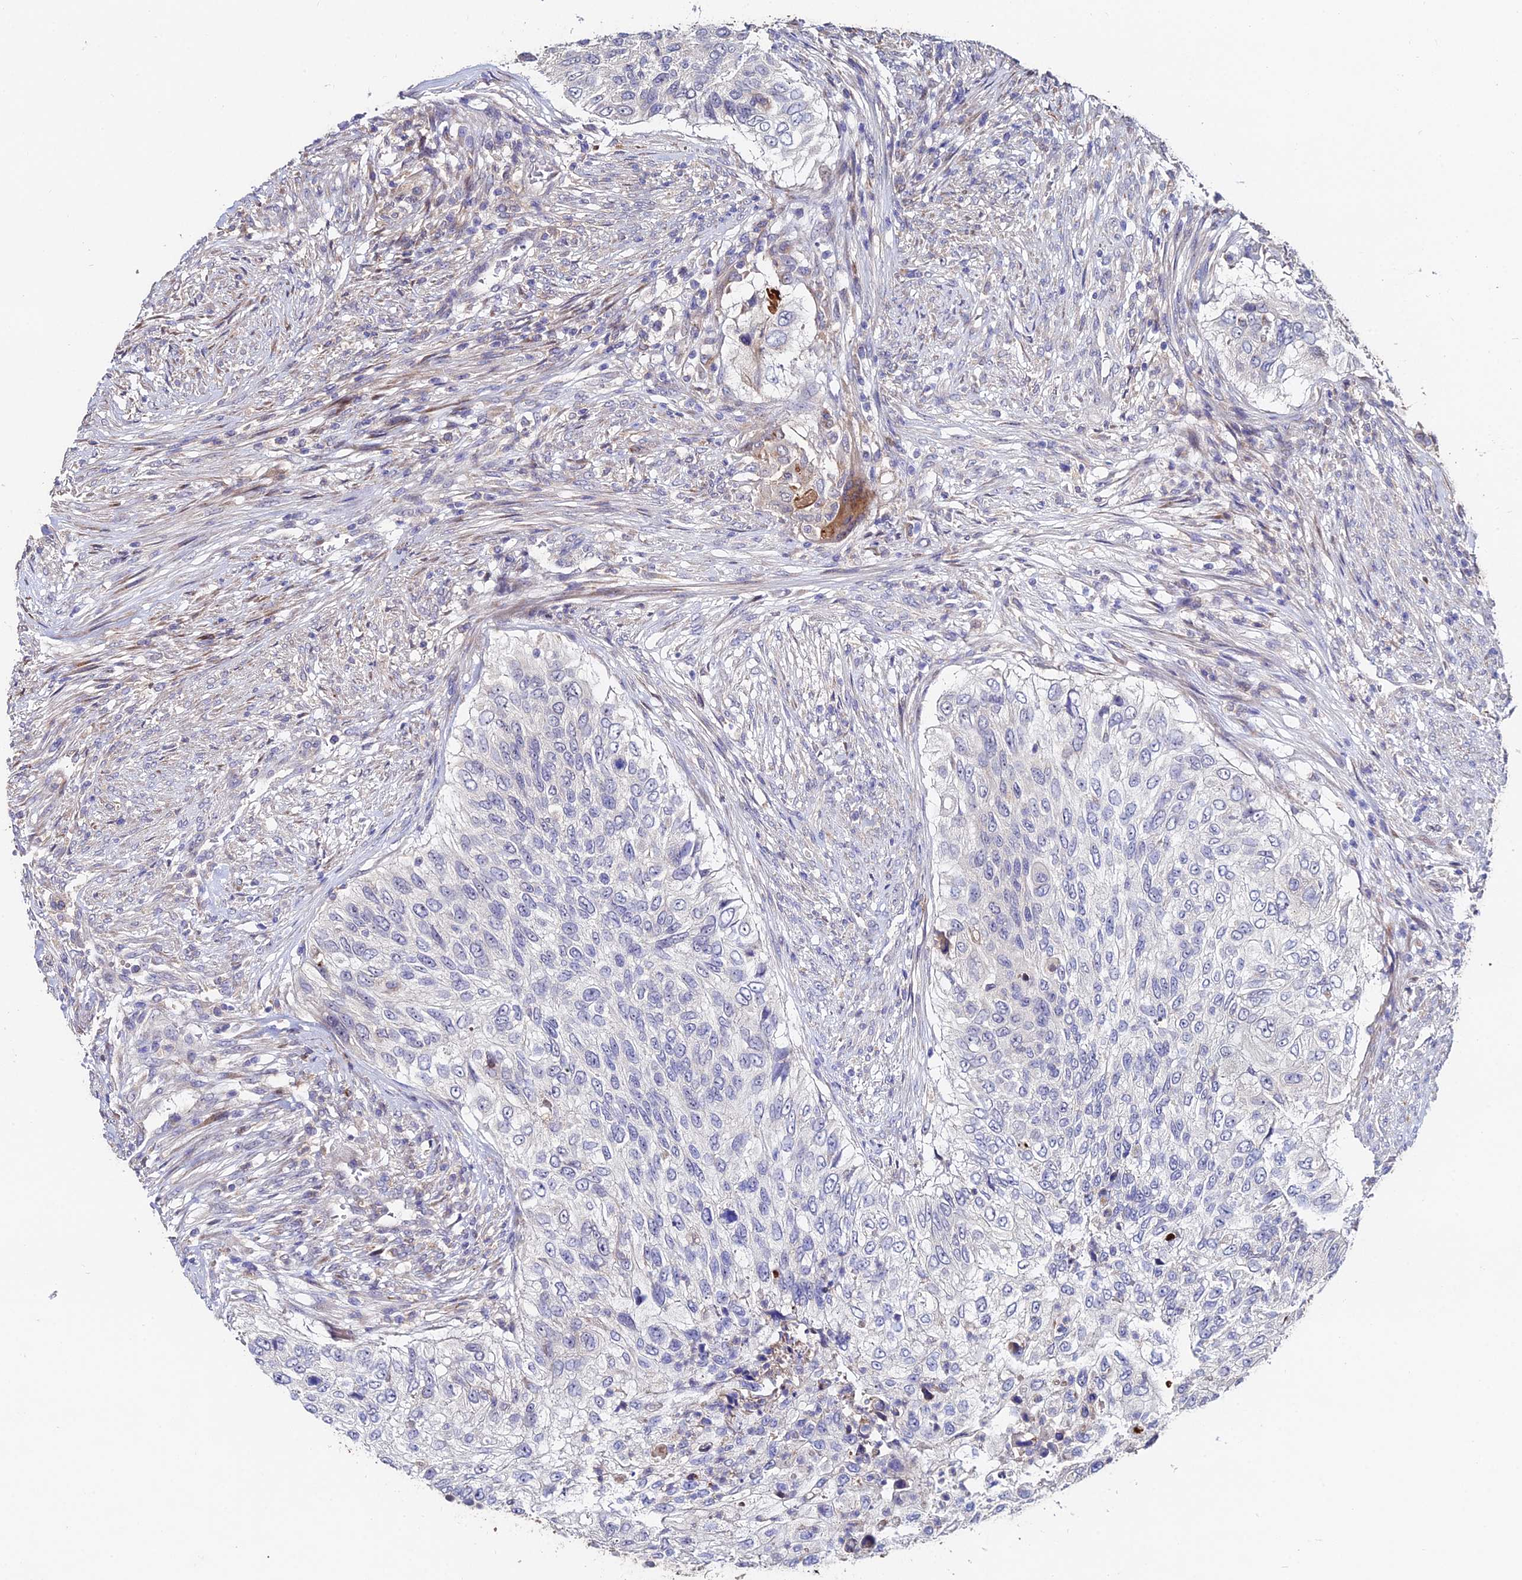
{"staining": {"intensity": "negative", "quantity": "none", "location": "none"}, "tissue": "urothelial cancer", "cell_type": "Tumor cells", "image_type": "cancer", "snomed": [{"axis": "morphology", "description": "Urothelial carcinoma, High grade"}, {"axis": "topography", "description": "Urinary bladder"}], "caption": "A high-resolution micrograph shows IHC staining of high-grade urothelial carcinoma, which displays no significant positivity in tumor cells. (Immunohistochemistry (ihc), brightfield microscopy, high magnification).", "gene": "ACTR5", "patient": {"sex": "female", "age": 60}}